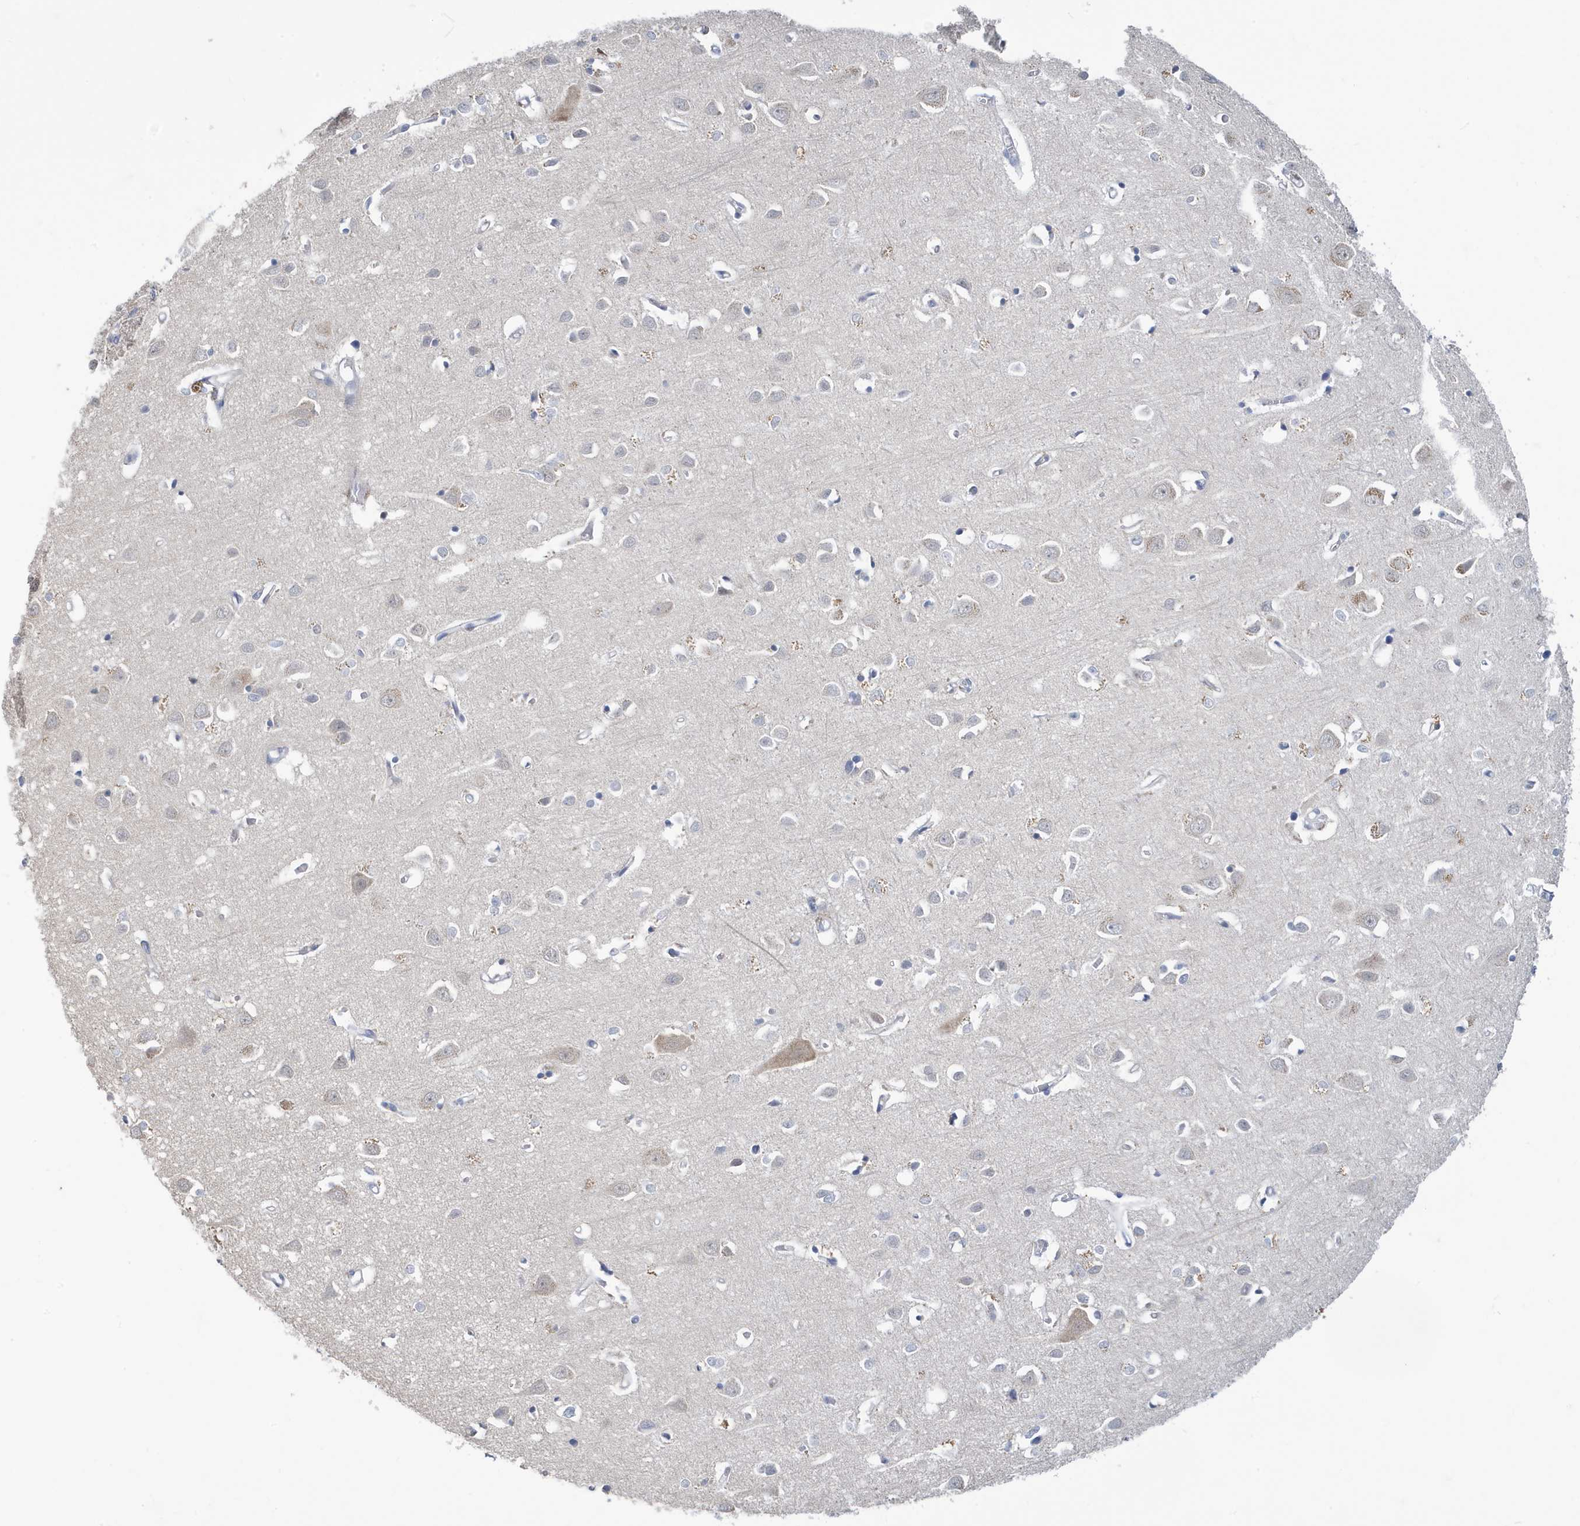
{"staining": {"intensity": "negative", "quantity": "none", "location": "none"}, "tissue": "cerebral cortex", "cell_type": "Endothelial cells", "image_type": "normal", "snomed": [{"axis": "morphology", "description": "Normal tissue, NOS"}, {"axis": "topography", "description": "Cerebral cortex"}], "caption": "The micrograph displays no significant expression in endothelial cells of cerebral cortex. (Brightfield microscopy of DAB immunohistochemistry at high magnification).", "gene": "ZNF654", "patient": {"sex": "female", "age": 64}}